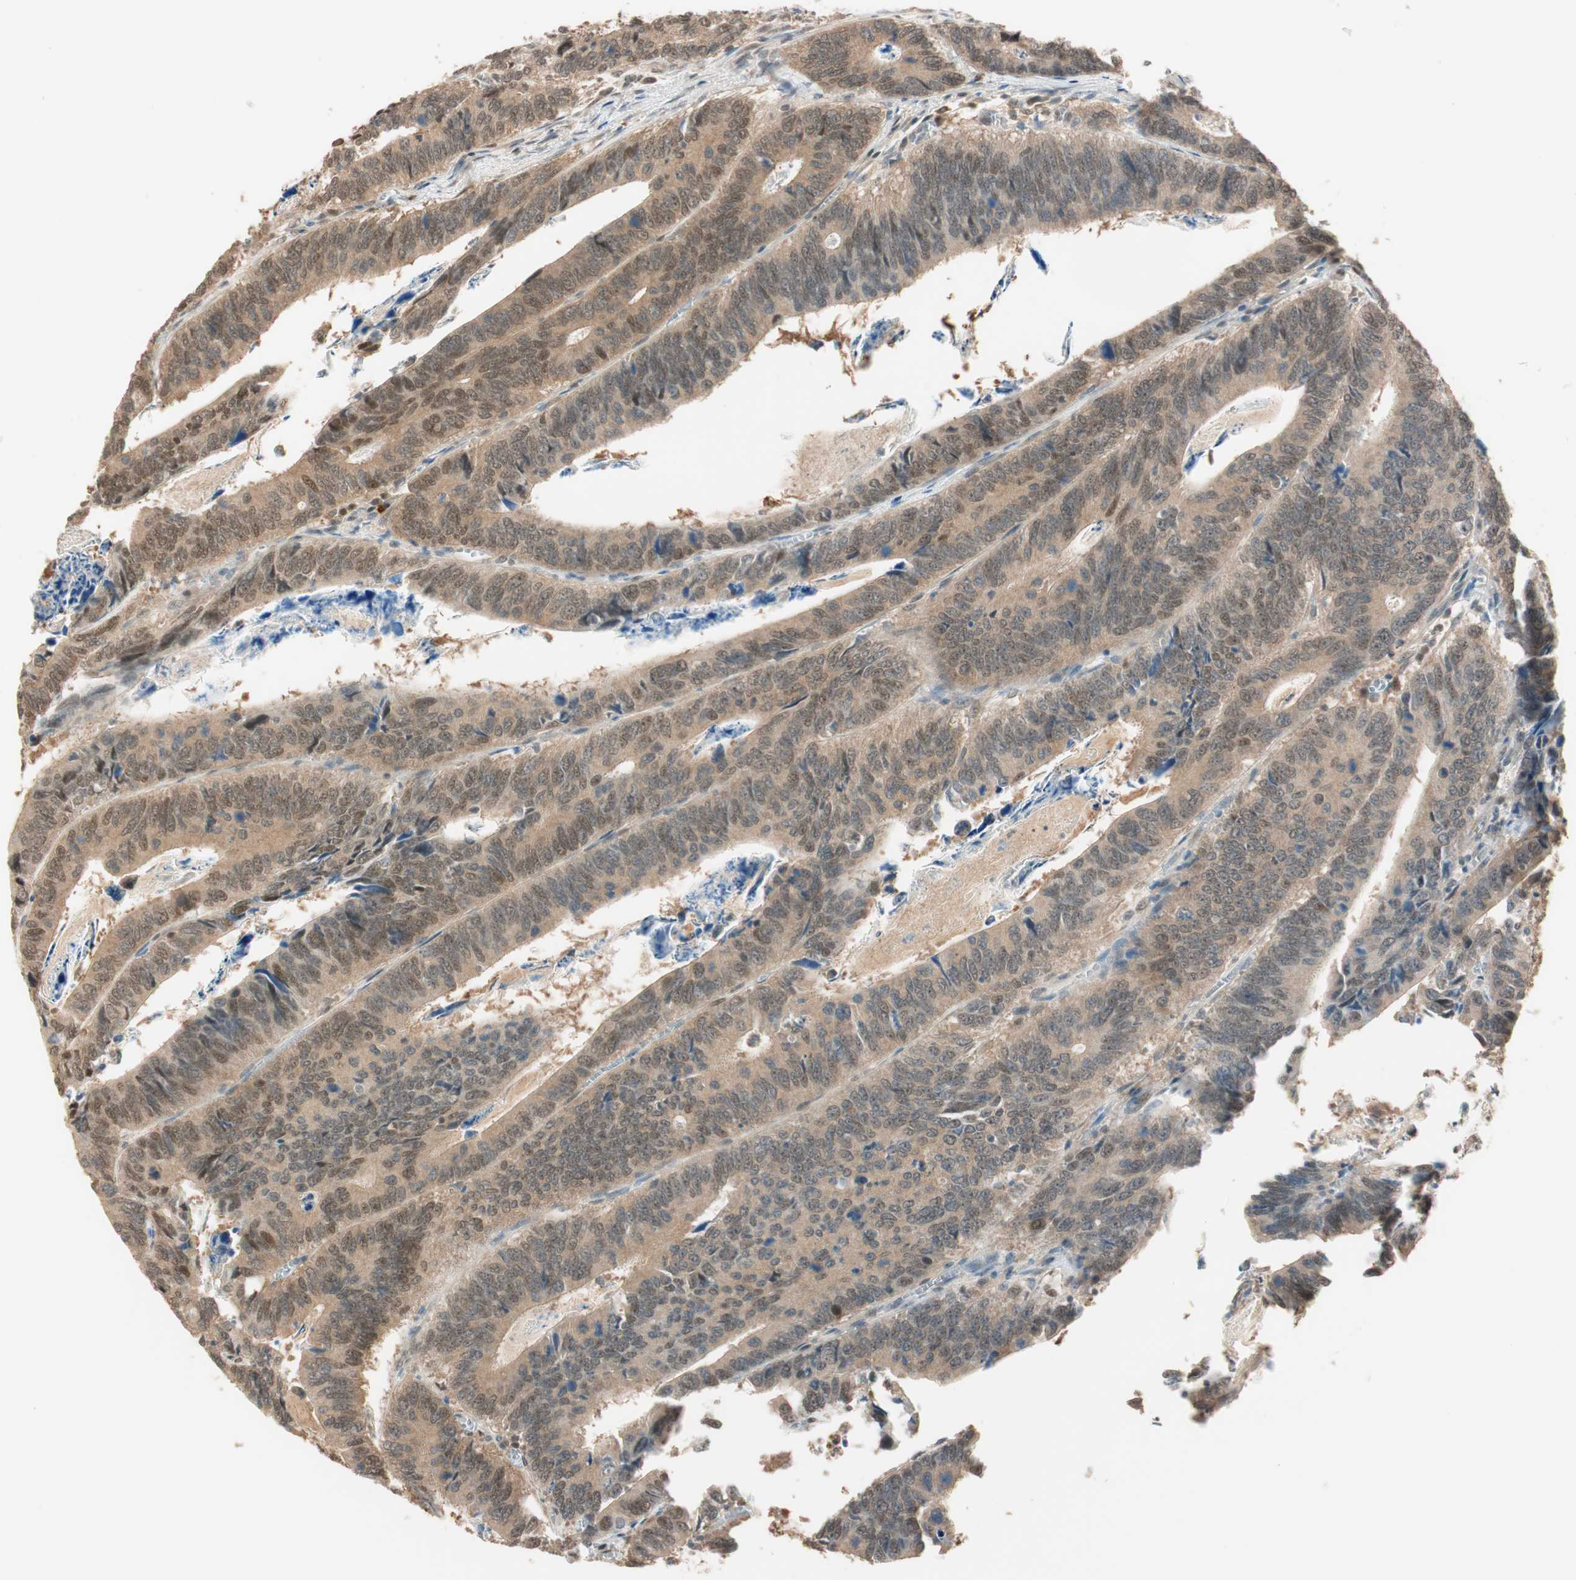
{"staining": {"intensity": "moderate", "quantity": ">75%", "location": "cytoplasmic/membranous,nuclear"}, "tissue": "colorectal cancer", "cell_type": "Tumor cells", "image_type": "cancer", "snomed": [{"axis": "morphology", "description": "Adenocarcinoma, NOS"}, {"axis": "topography", "description": "Colon"}], "caption": "Protein expression analysis of colorectal cancer (adenocarcinoma) displays moderate cytoplasmic/membranous and nuclear positivity in approximately >75% of tumor cells.", "gene": "ZNF443", "patient": {"sex": "male", "age": 72}}